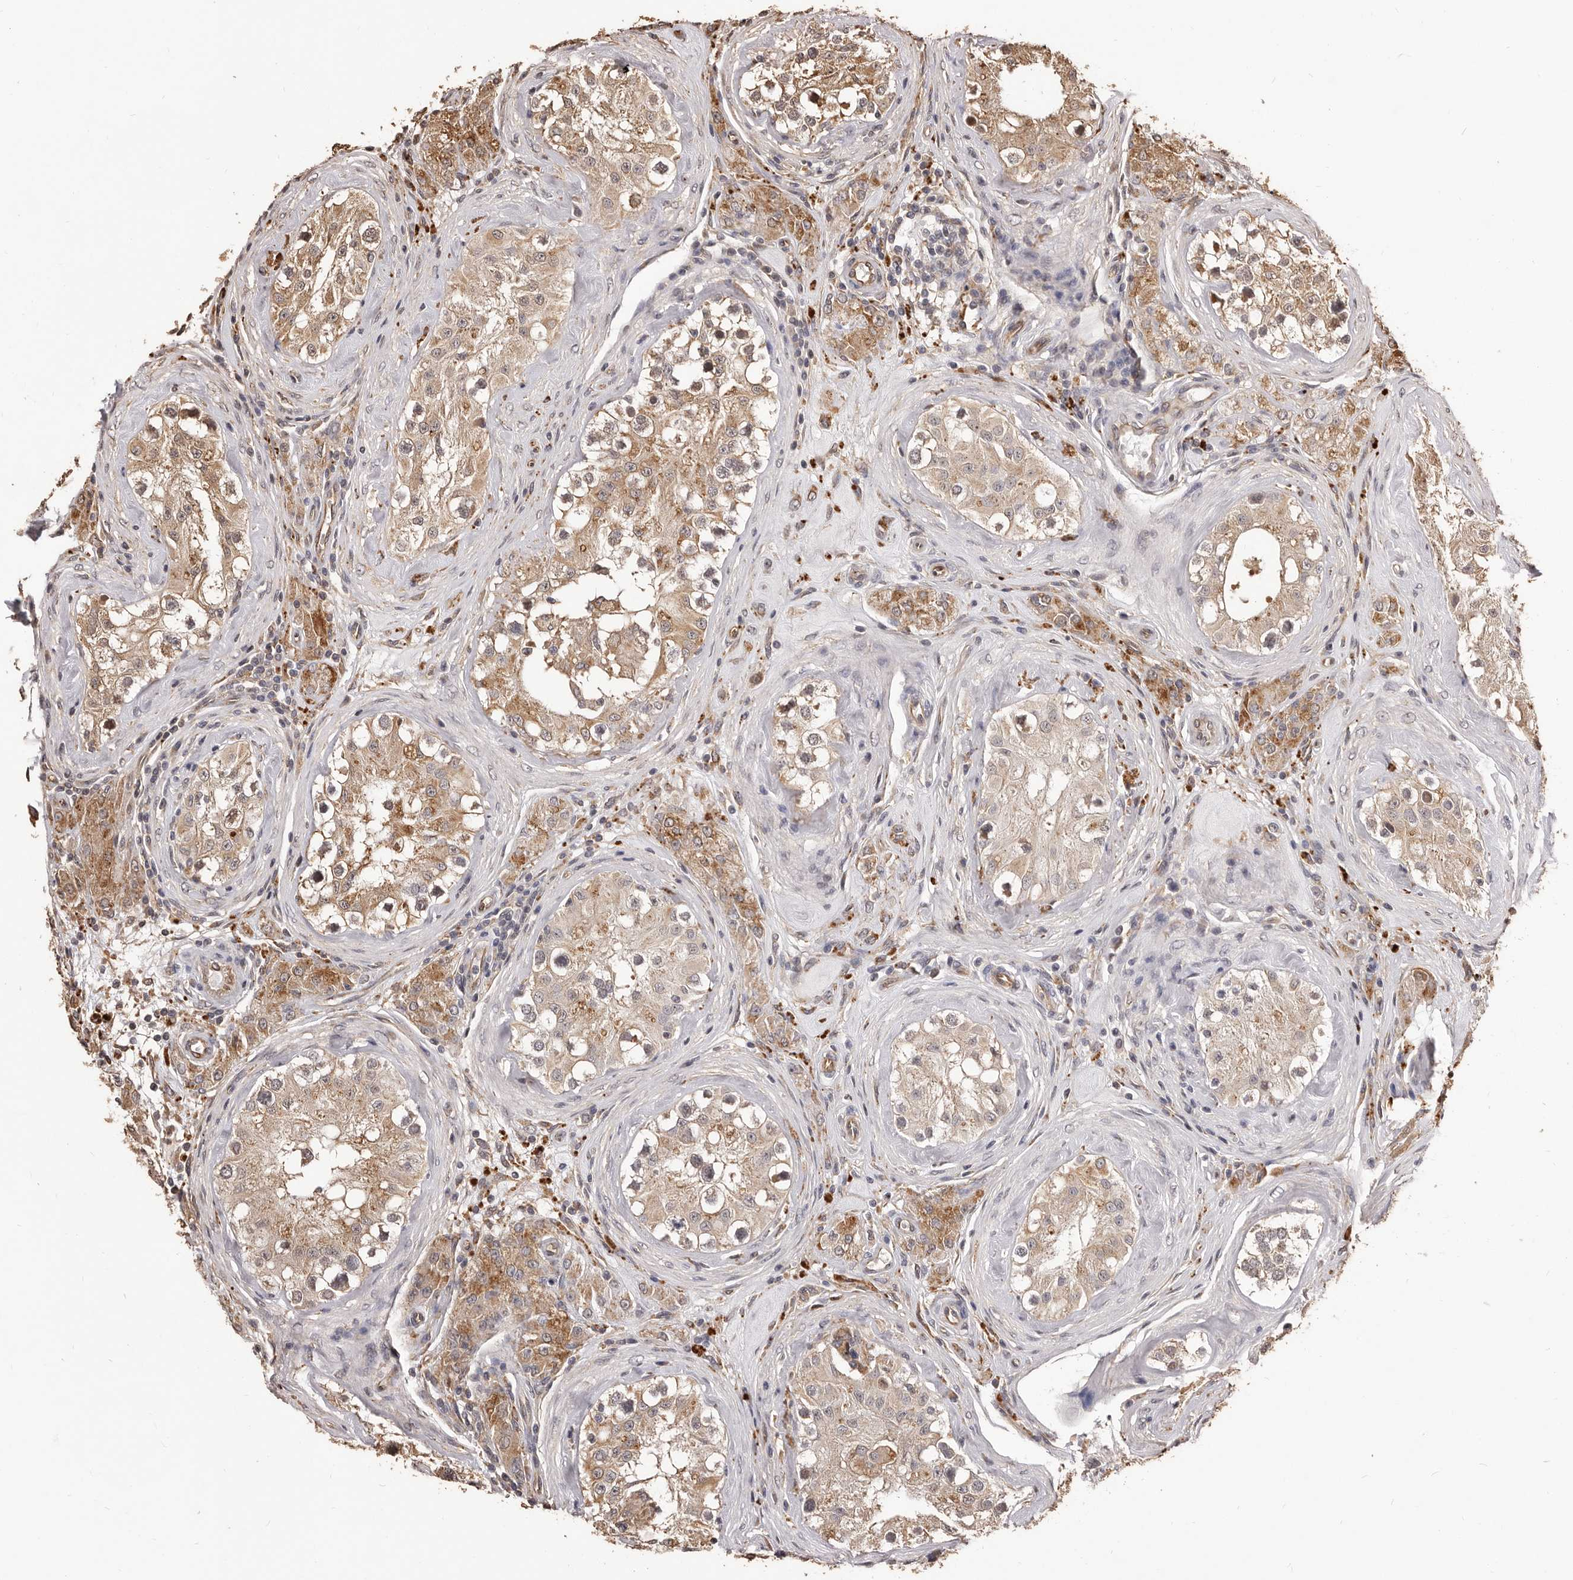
{"staining": {"intensity": "moderate", "quantity": "25%-75%", "location": "cytoplasmic/membranous"}, "tissue": "testis", "cell_type": "Cells in seminiferous ducts", "image_type": "normal", "snomed": [{"axis": "morphology", "description": "Normal tissue, NOS"}, {"axis": "topography", "description": "Testis"}], "caption": "The photomicrograph exhibits immunohistochemical staining of benign testis. There is moderate cytoplasmic/membranous positivity is identified in about 25%-75% of cells in seminiferous ducts.", "gene": "ALPK1", "patient": {"sex": "male", "age": 46}}